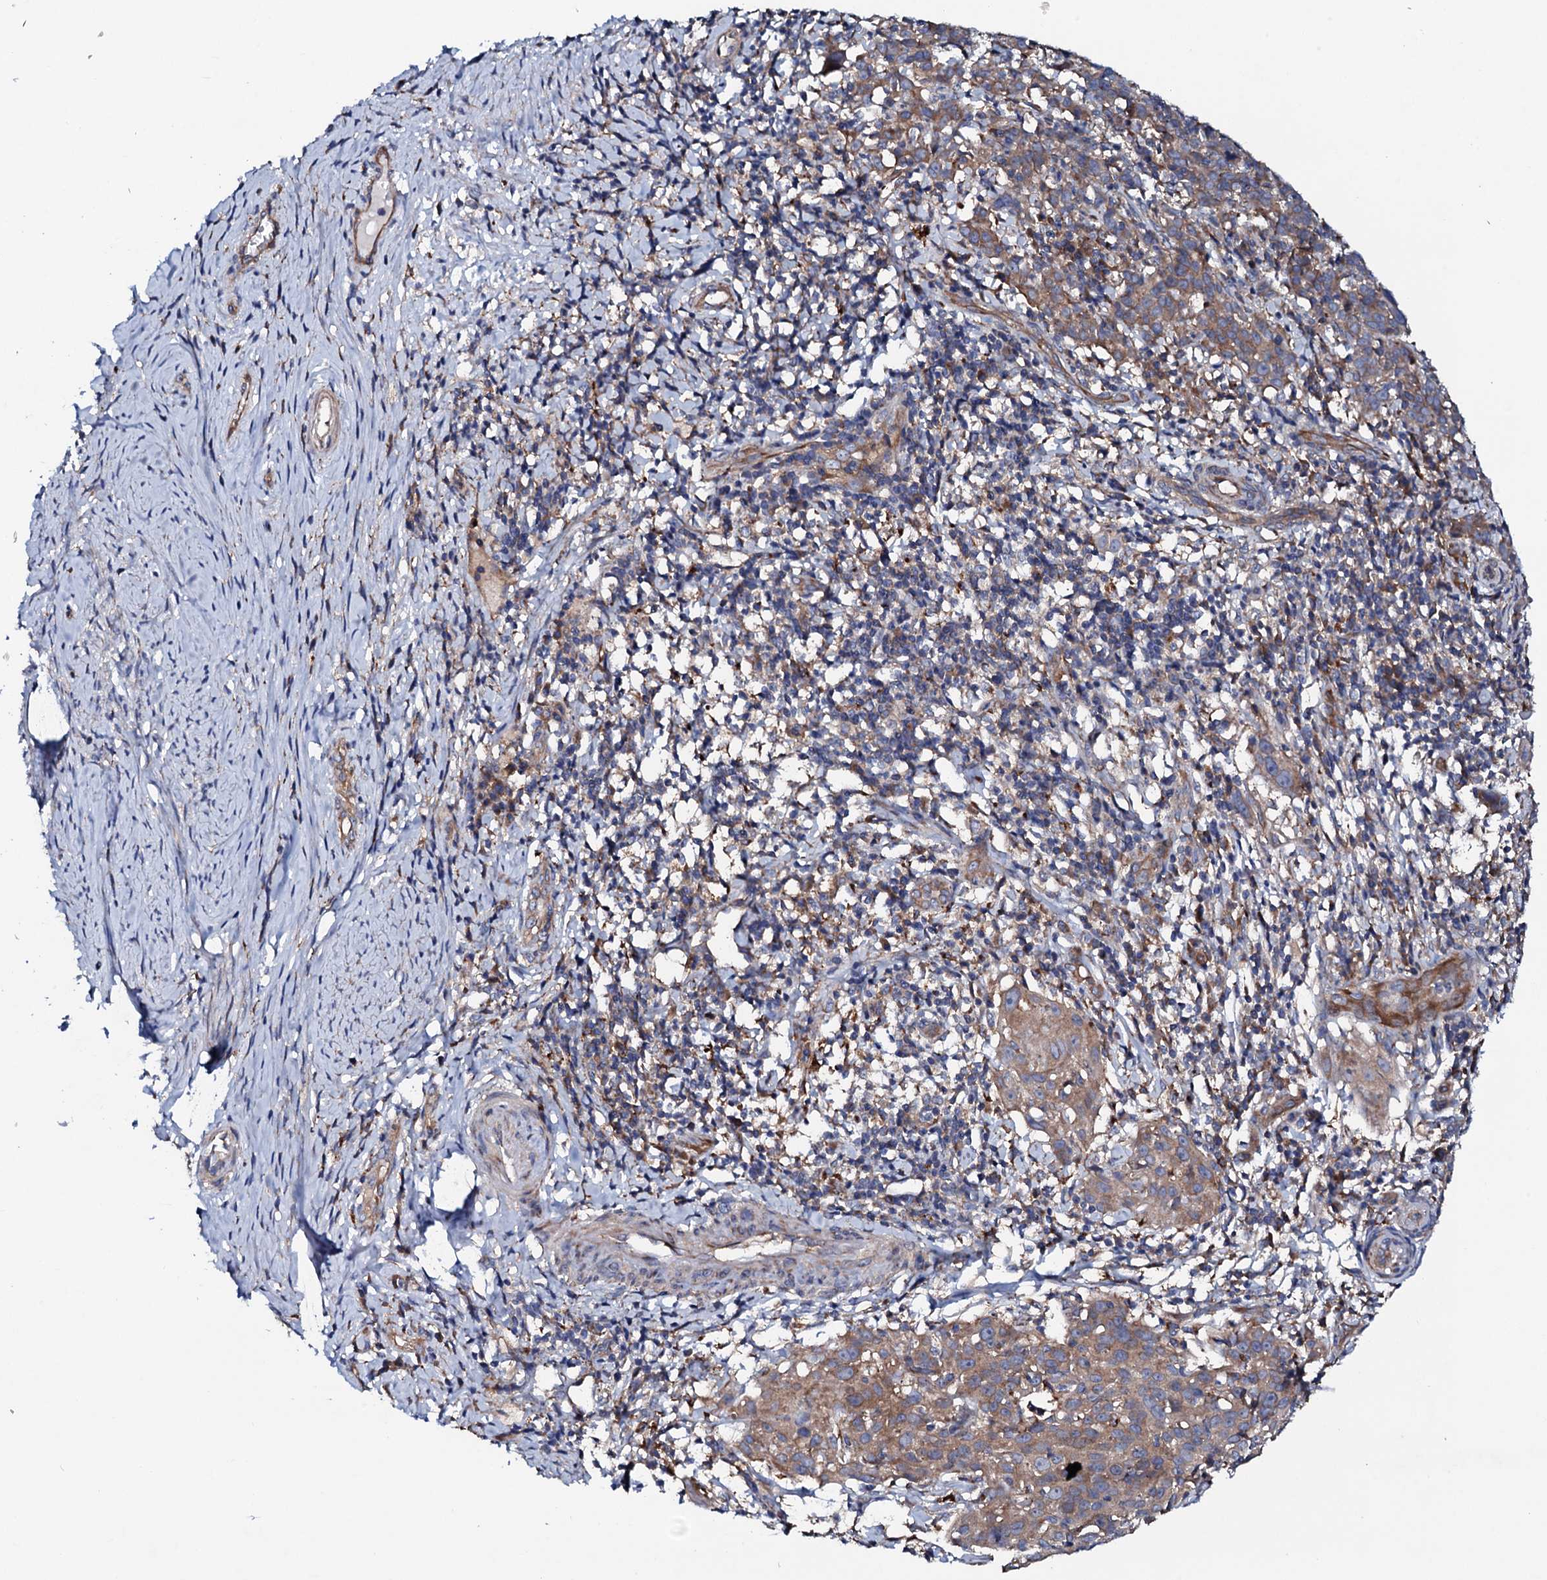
{"staining": {"intensity": "moderate", "quantity": ">75%", "location": "cytoplasmic/membranous"}, "tissue": "cervical cancer", "cell_type": "Tumor cells", "image_type": "cancer", "snomed": [{"axis": "morphology", "description": "Squamous cell carcinoma, NOS"}, {"axis": "topography", "description": "Cervix"}], "caption": "This is an image of immunohistochemistry staining of cervical squamous cell carcinoma, which shows moderate staining in the cytoplasmic/membranous of tumor cells.", "gene": "P2RX4", "patient": {"sex": "female", "age": 50}}